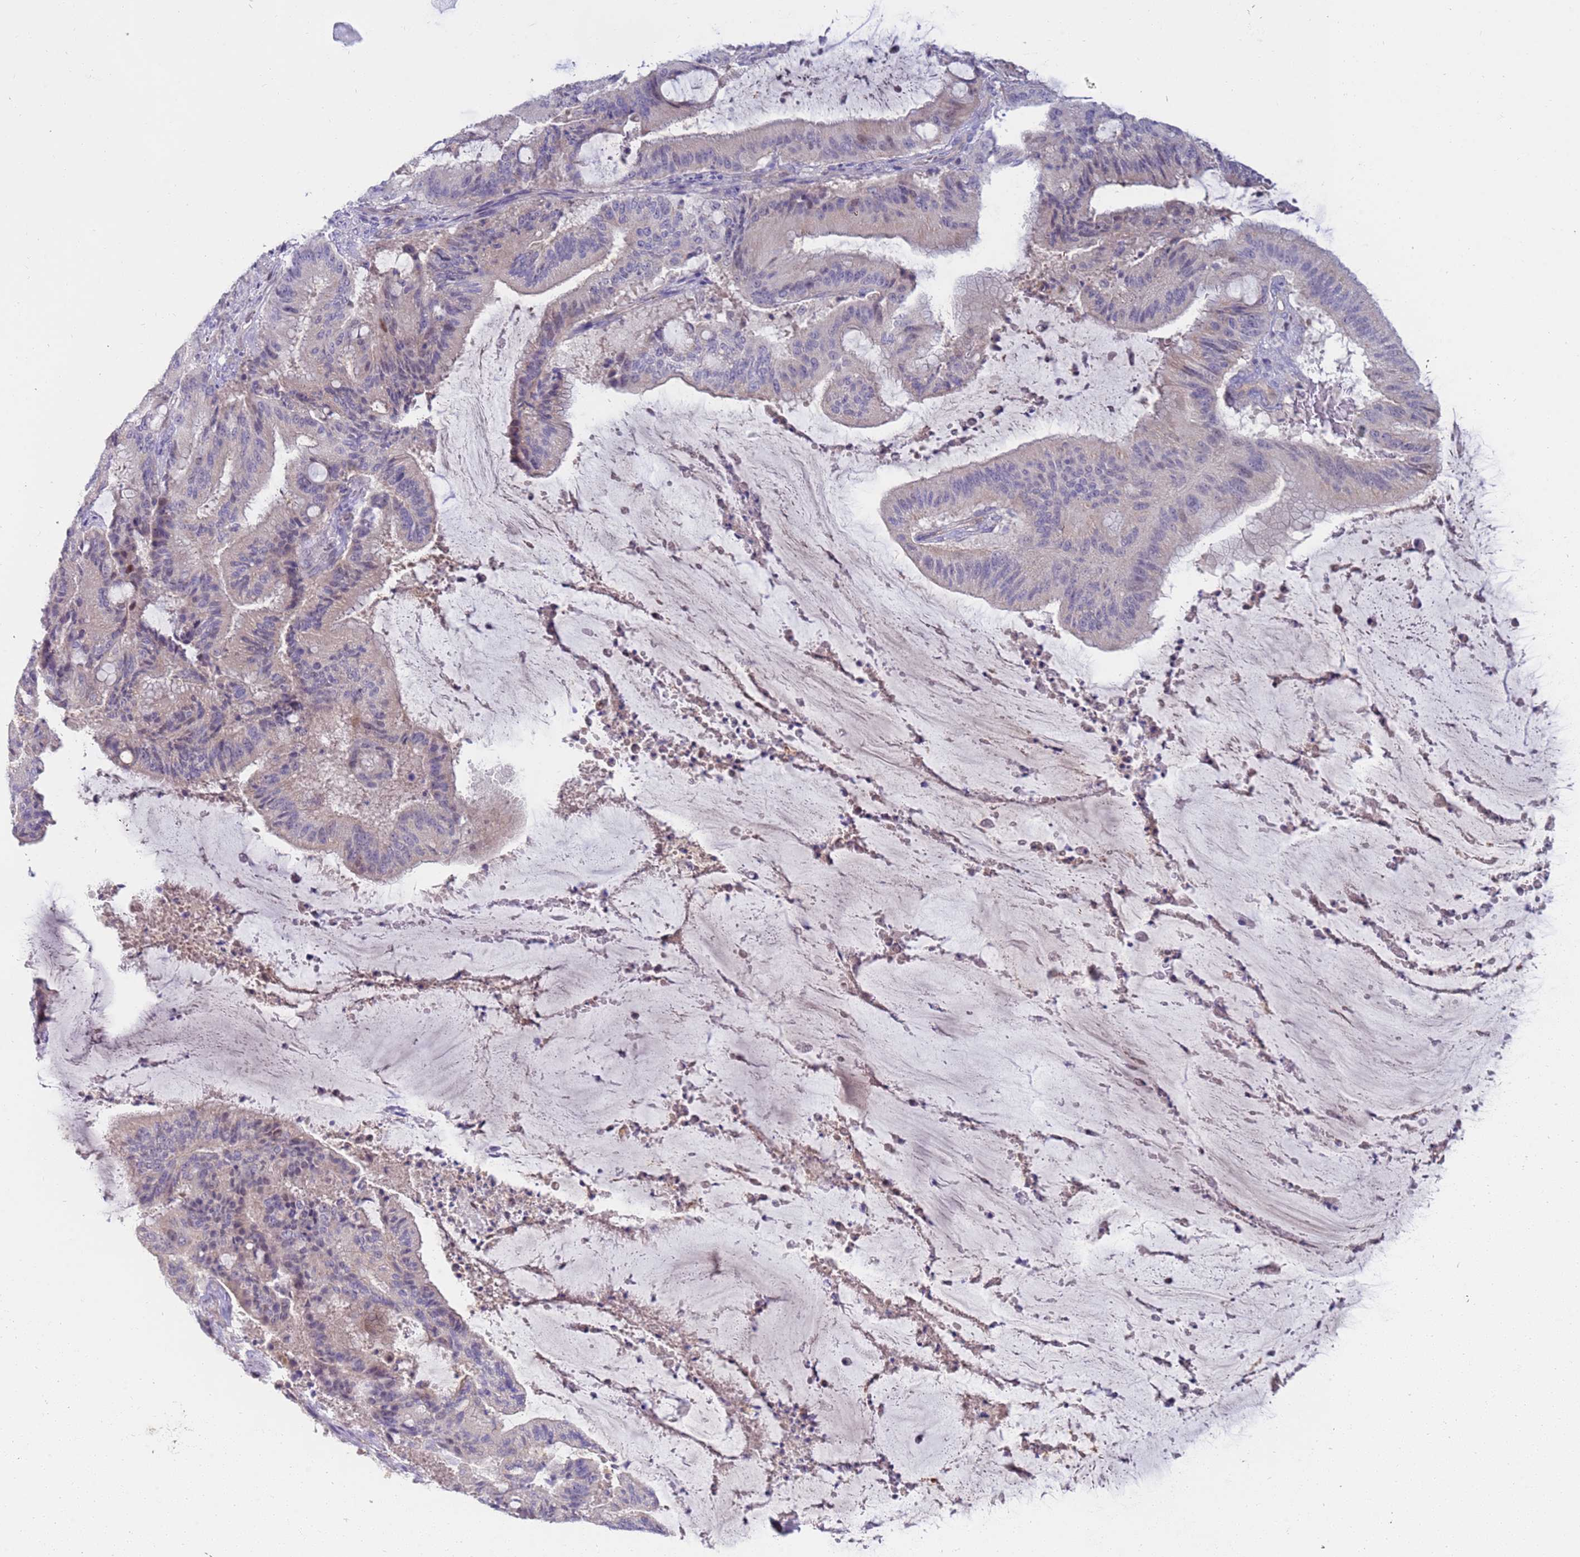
{"staining": {"intensity": "negative", "quantity": "none", "location": "none"}, "tissue": "liver cancer", "cell_type": "Tumor cells", "image_type": "cancer", "snomed": [{"axis": "morphology", "description": "Normal tissue, NOS"}, {"axis": "morphology", "description": "Cholangiocarcinoma"}, {"axis": "topography", "description": "Liver"}, {"axis": "topography", "description": "Peripheral nerve tissue"}], "caption": "The photomicrograph displays no staining of tumor cells in liver cholangiocarcinoma.", "gene": "STK25", "patient": {"sex": "female", "age": 73}}